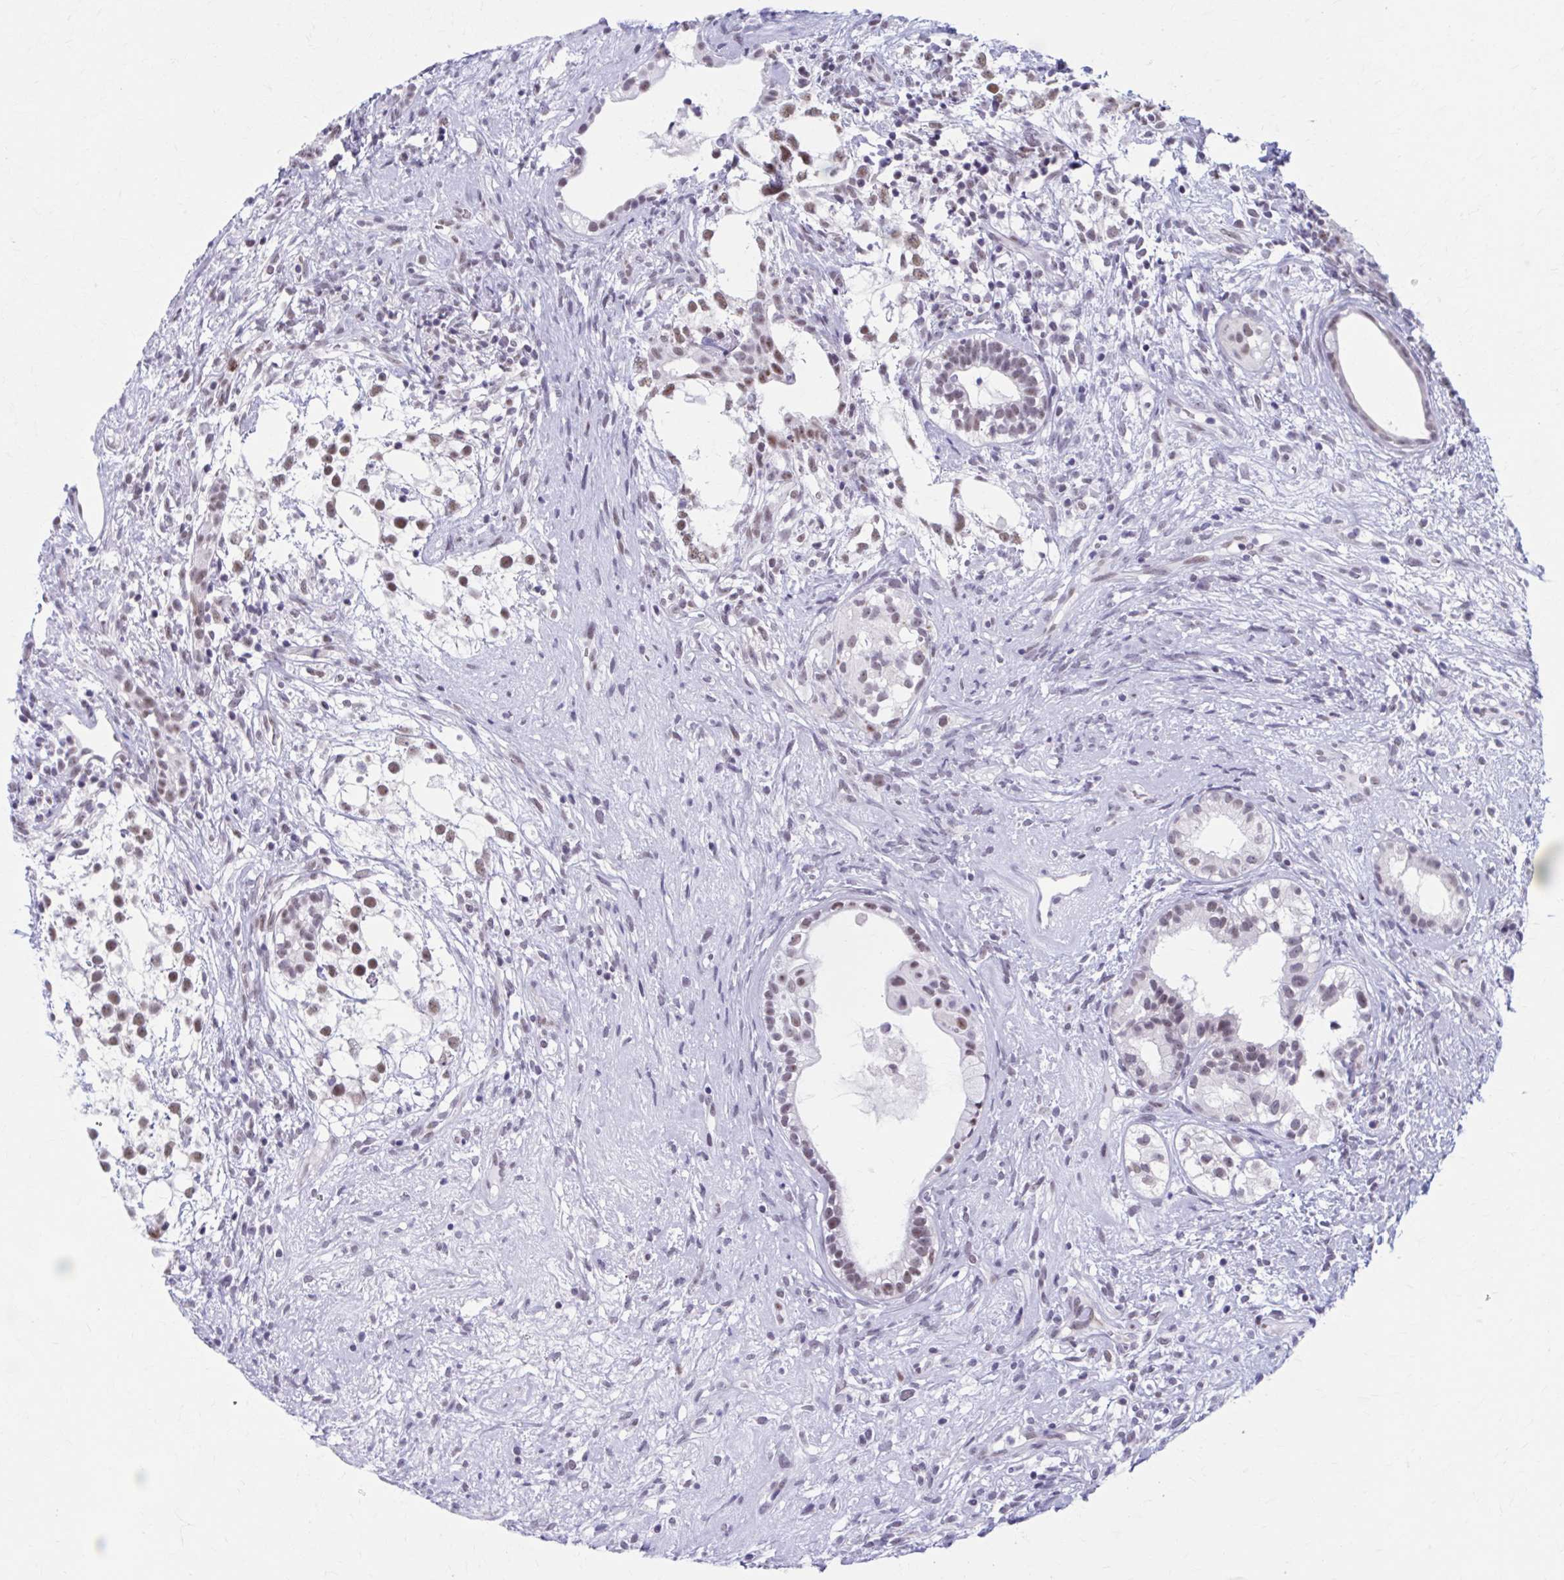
{"staining": {"intensity": "moderate", "quantity": ">75%", "location": "nuclear"}, "tissue": "testis cancer", "cell_type": "Tumor cells", "image_type": "cancer", "snomed": [{"axis": "morphology", "description": "Seminoma, NOS"}, {"axis": "morphology", "description": "Carcinoma, Embryonal, NOS"}, {"axis": "topography", "description": "Testis"}], "caption": "A histopathology image showing moderate nuclear expression in about >75% of tumor cells in testis cancer, as visualized by brown immunohistochemical staining.", "gene": "CCDC105", "patient": {"sex": "male", "age": 41}}